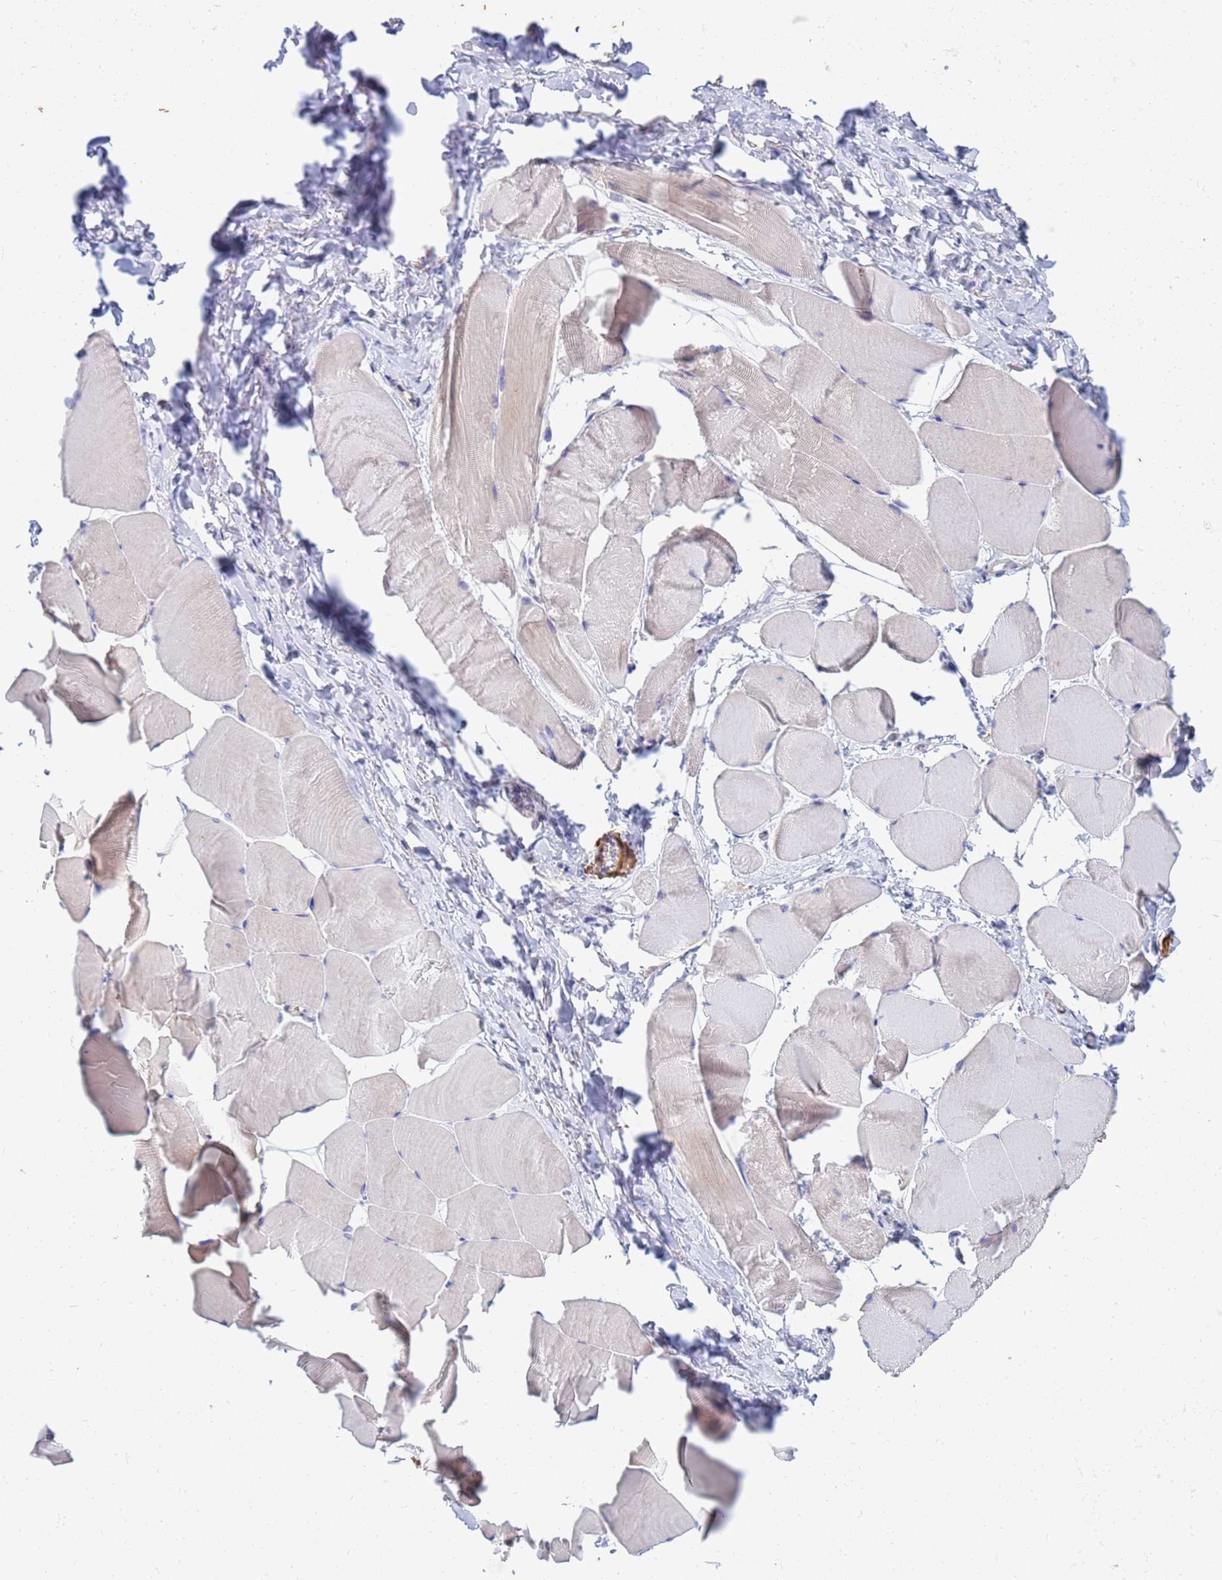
{"staining": {"intensity": "negative", "quantity": "none", "location": "none"}, "tissue": "skeletal muscle", "cell_type": "Myocytes", "image_type": "normal", "snomed": [{"axis": "morphology", "description": "Normal tissue, NOS"}, {"axis": "topography", "description": "Skeletal muscle"}], "caption": "Image shows no protein expression in myocytes of unremarkable skeletal muscle.", "gene": "SDR39U1", "patient": {"sex": "male", "age": 25}}